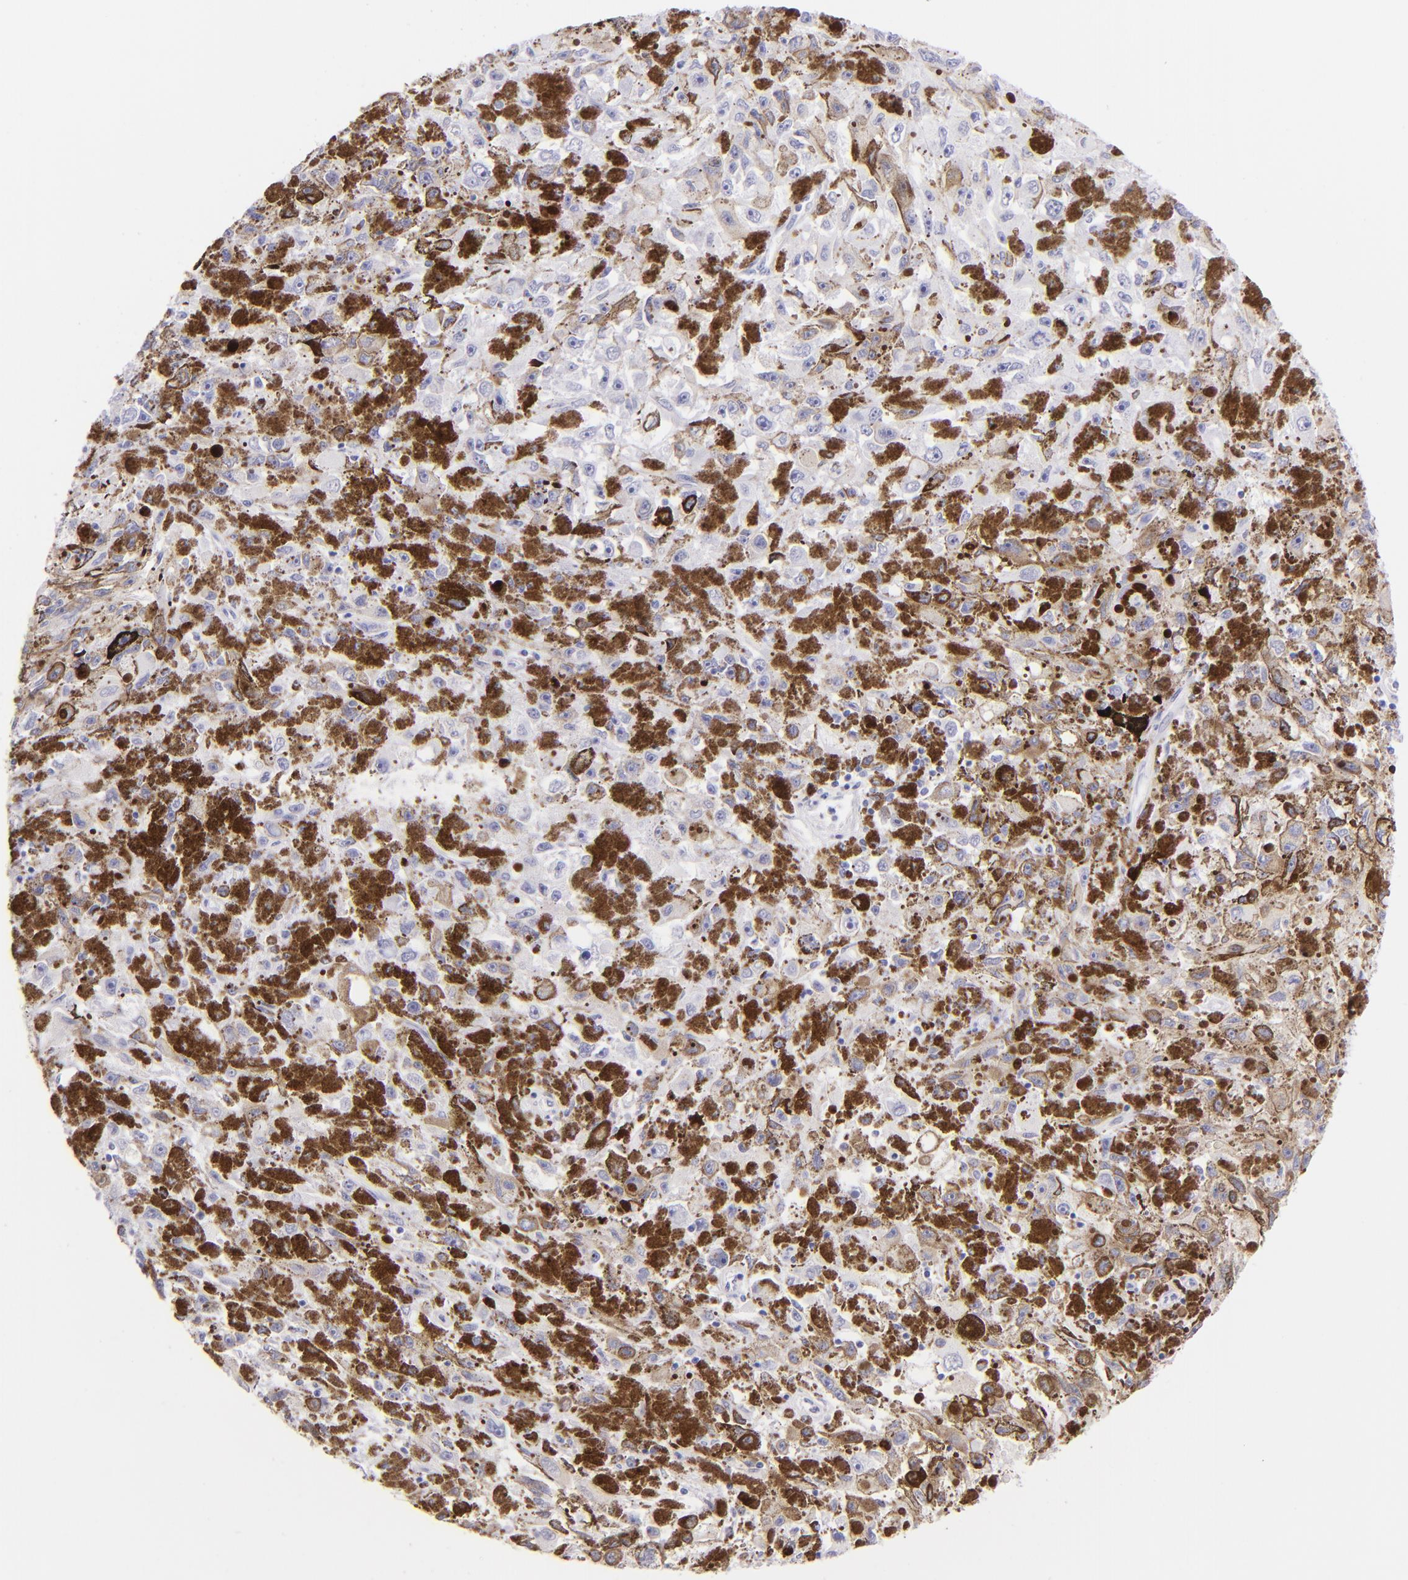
{"staining": {"intensity": "negative", "quantity": "none", "location": "none"}, "tissue": "melanoma", "cell_type": "Tumor cells", "image_type": "cancer", "snomed": [{"axis": "morphology", "description": "Malignant melanoma, NOS"}, {"axis": "topography", "description": "Skin"}], "caption": "Protein analysis of malignant melanoma demonstrates no significant expression in tumor cells. (IHC, brightfield microscopy, high magnification).", "gene": "SDC1", "patient": {"sex": "female", "age": 104}}